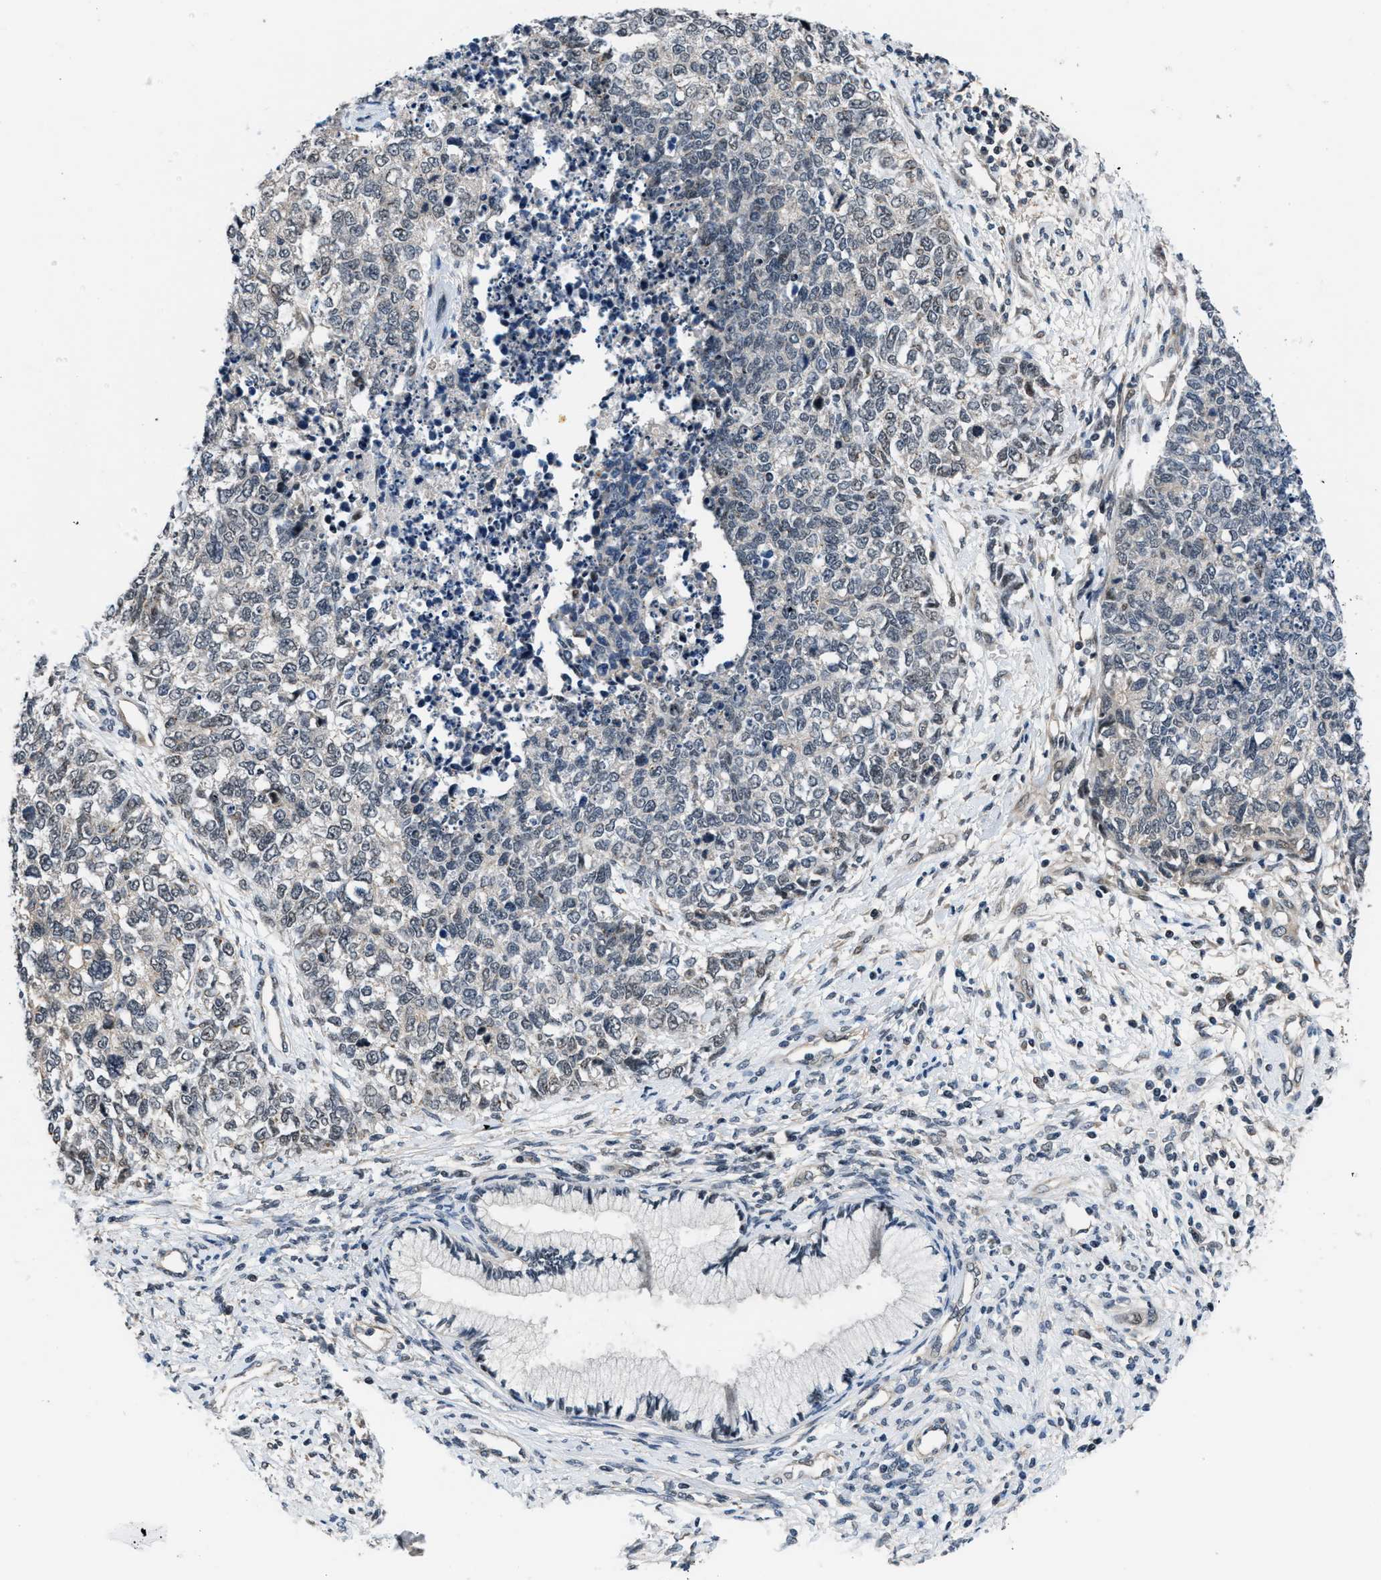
{"staining": {"intensity": "weak", "quantity": "<25%", "location": "nuclear"}, "tissue": "cervical cancer", "cell_type": "Tumor cells", "image_type": "cancer", "snomed": [{"axis": "morphology", "description": "Squamous cell carcinoma, NOS"}, {"axis": "topography", "description": "Cervix"}], "caption": "IHC photomicrograph of neoplastic tissue: human cervical cancer stained with DAB demonstrates no significant protein positivity in tumor cells.", "gene": "SETD5", "patient": {"sex": "female", "age": 63}}